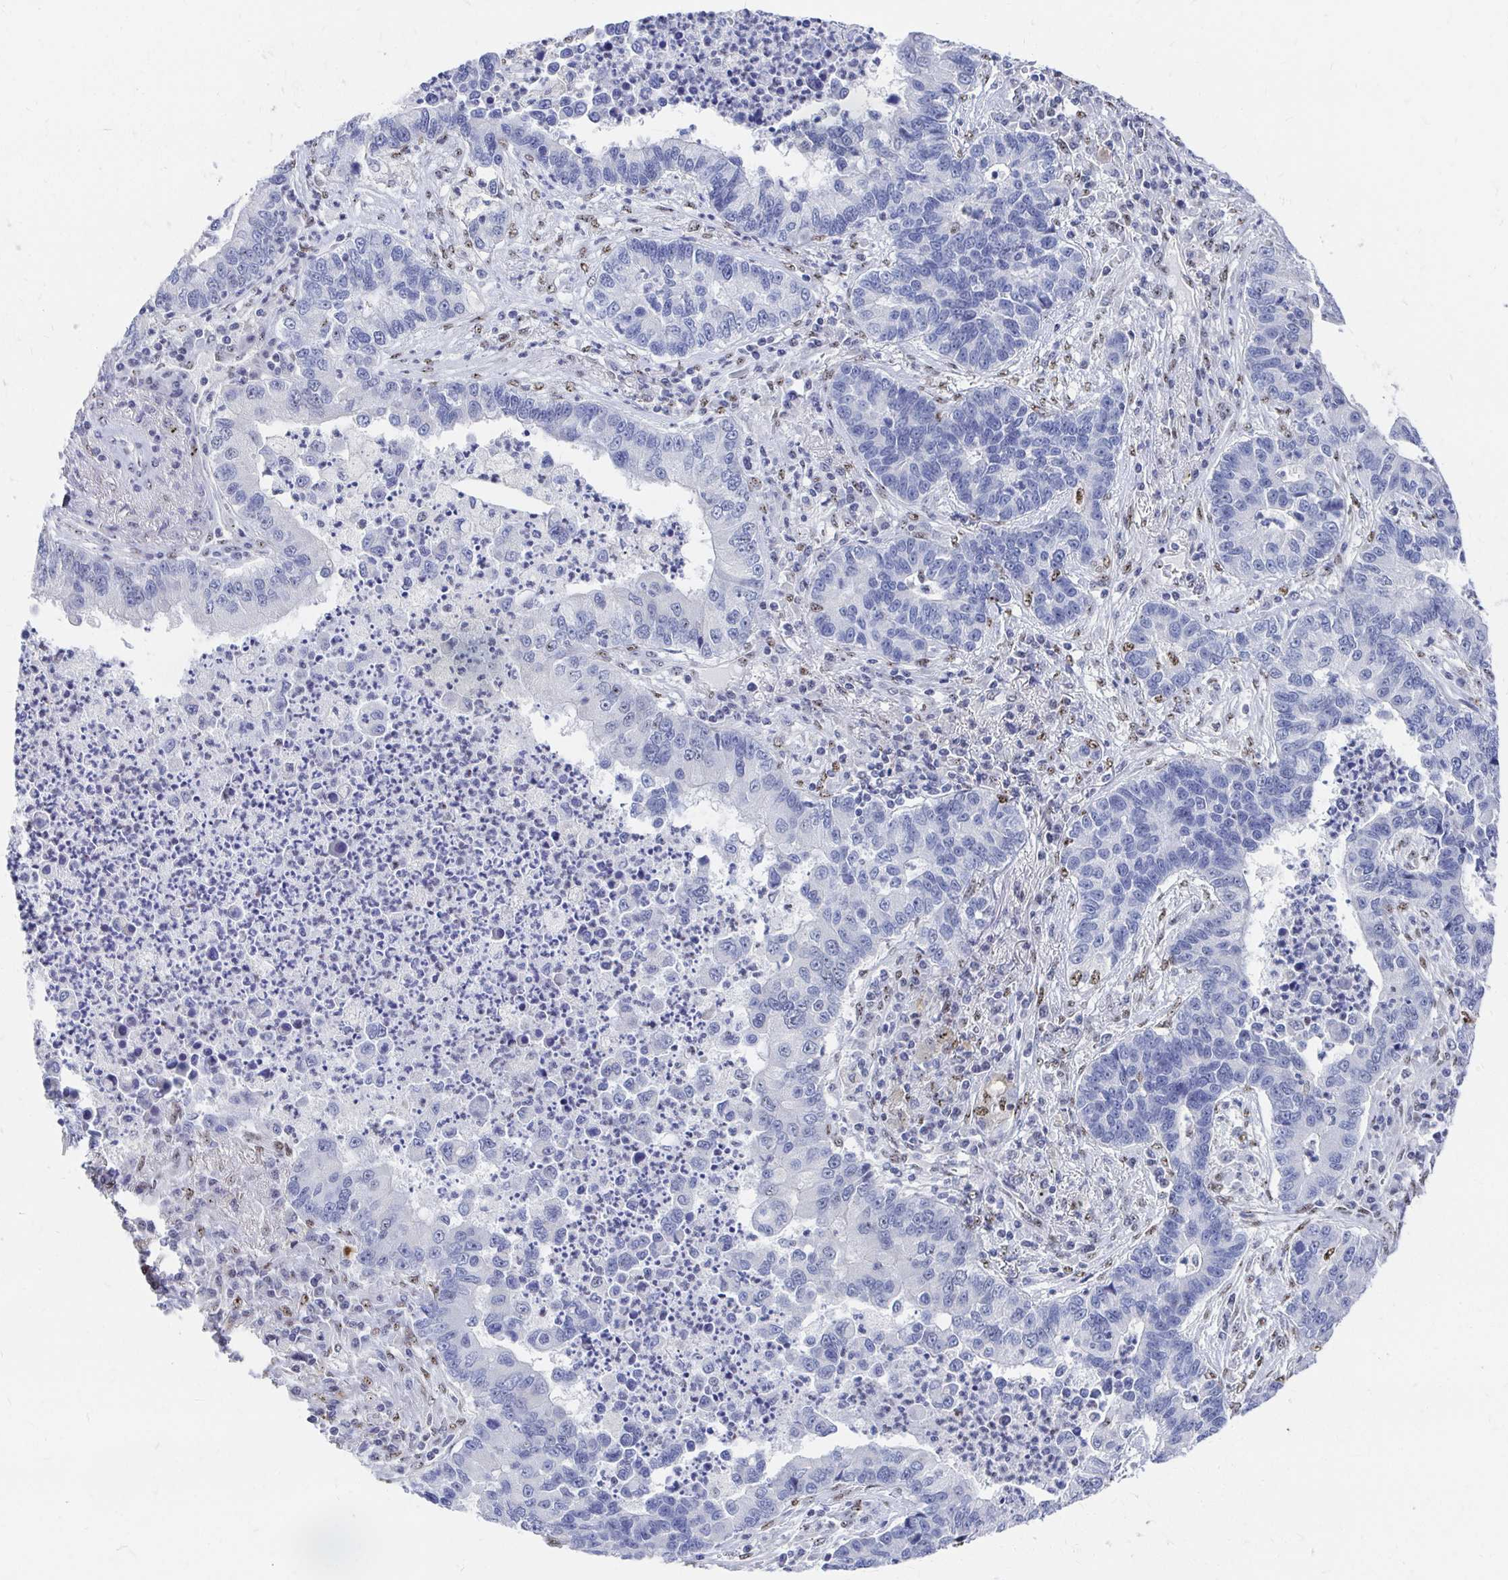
{"staining": {"intensity": "negative", "quantity": "none", "location": "none"}, "tissue": "lung cancer", "cell_type": "Tumor cells", "image_type": "cancer", "snomed": [{"axis": "morphology", "description": "Adenocarcinoma, NOS"}, {"axis": "topography", "description": "Lung"}], "caption": "Adenocarcinoma (lung) was stained to show a protein in brown. There is no significant positivity in tumor cells.", "gene": "CLIC3", "patient": {"sex": "female", "age": 57}}